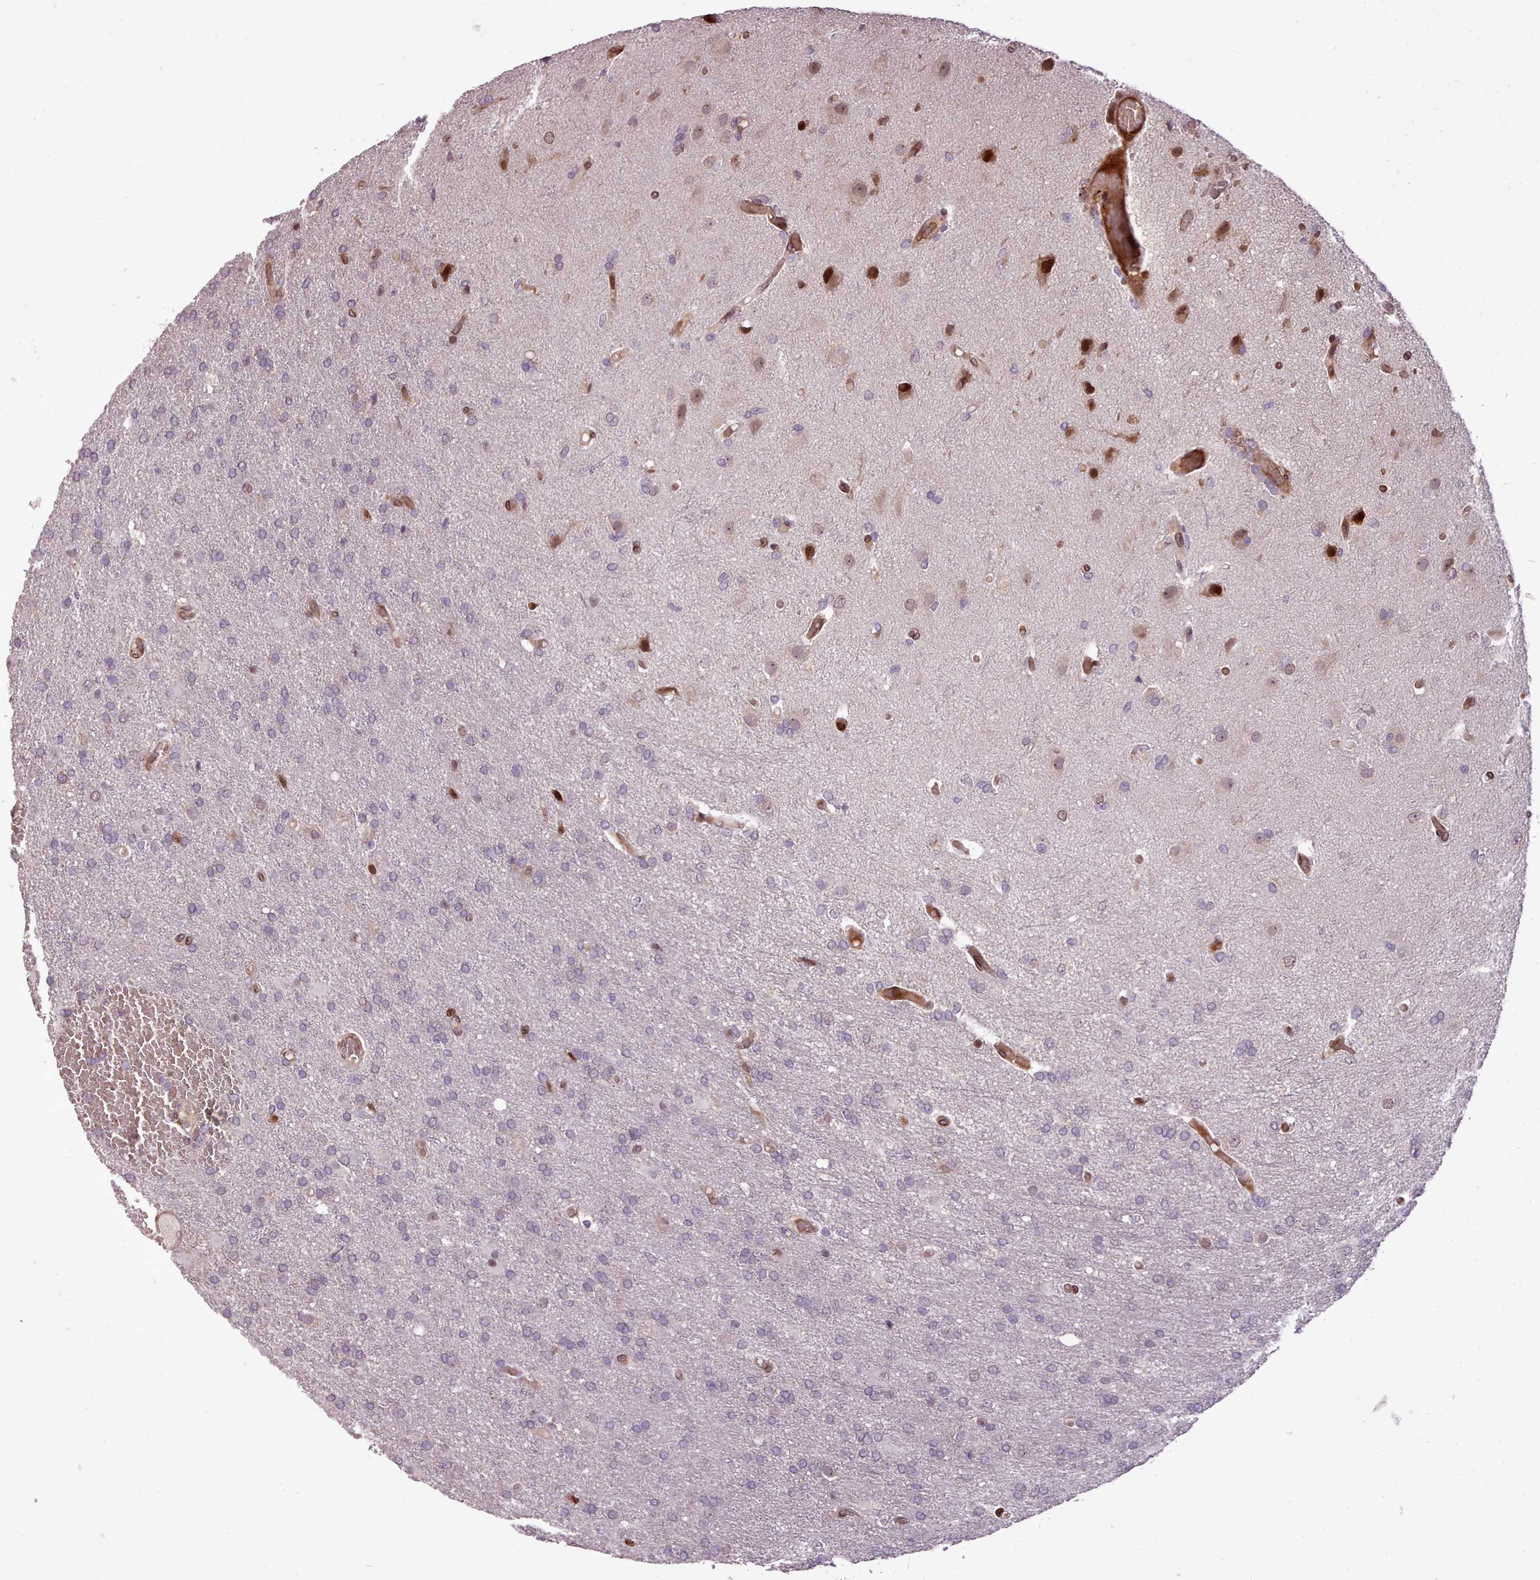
{"staining": {"intensity": "moderate", "quantity": "25%-75%", "location": "cytoplasmic/membranous,nuclear"}, "tissue": "glioma", "cell_type": "Tumor cells", "image_type": "cancer", "snomed": [{"axis": "morphology", "description": "Glioma, malignant, High grade"}, {"axis": "topography", "description": "Brain"}], "caption": "High-grade glioma (malignant) stained for a protein (brown) exhibits moderate cytoplasmic/membranous and nuclear positive staining in about 25%-75% of tumor cells.", "gene": "CABP1", "patient": {"sex": "female", "age": 74}}